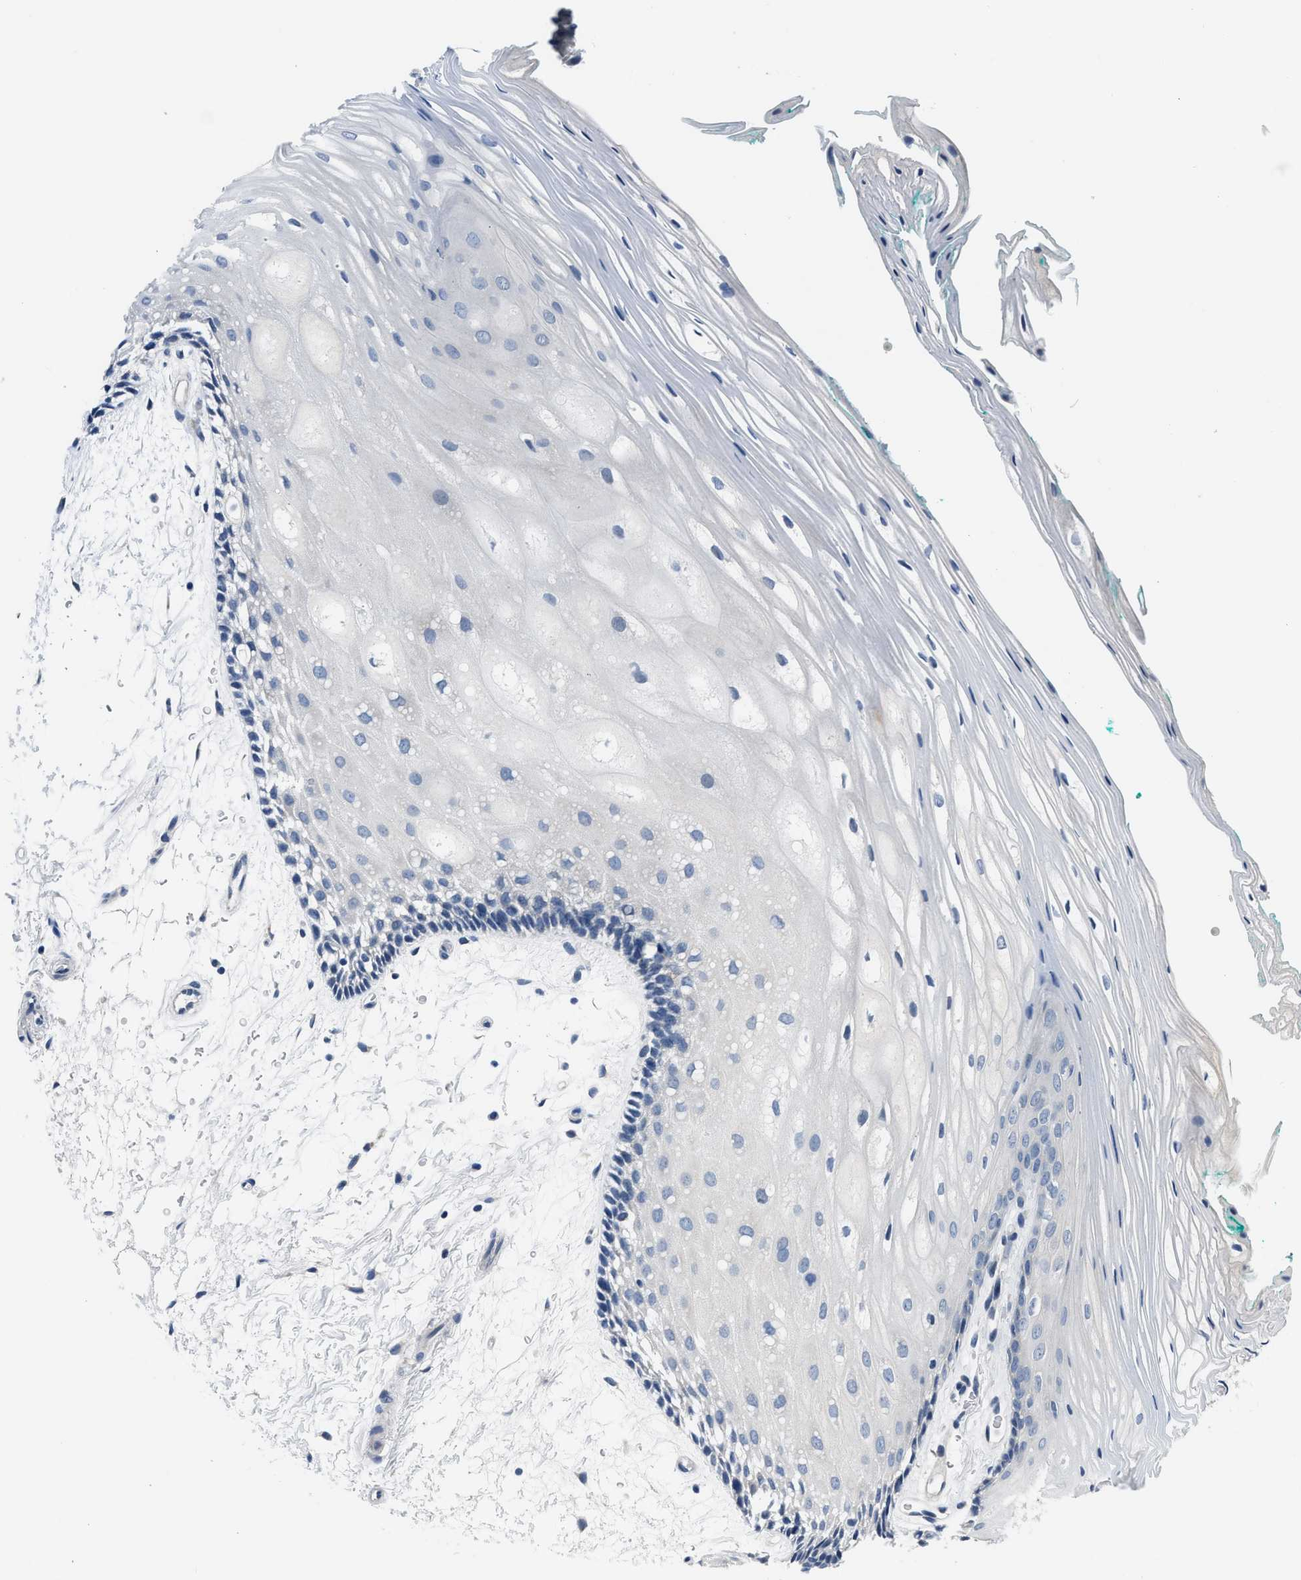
{"staining": {"intensity": "negative", "quantity": "none", "location": "none"}, "tissue": "oral mucosa", "cell_type": "Squamous epithelial cells", "image_type": "normal", "snomed": [{"axis": "morphology", "description": "Normal tissue, NOS"}, {"axis": "topography", "description": "Skeletal muscle"}, {"axis": "topography", "description": "Oral tissue"}, {"axis": "topography", "description": "Peripheral nerve tissue"}], "caption": "Squamous epithelial cells show no significant positivity in unremarkable oral mucosa. (Immunohistochemistry (ihc), brightfield microscopy, high magnification).", "gene": "GJA3", "patient": {"sex": "female", "age": 84}}